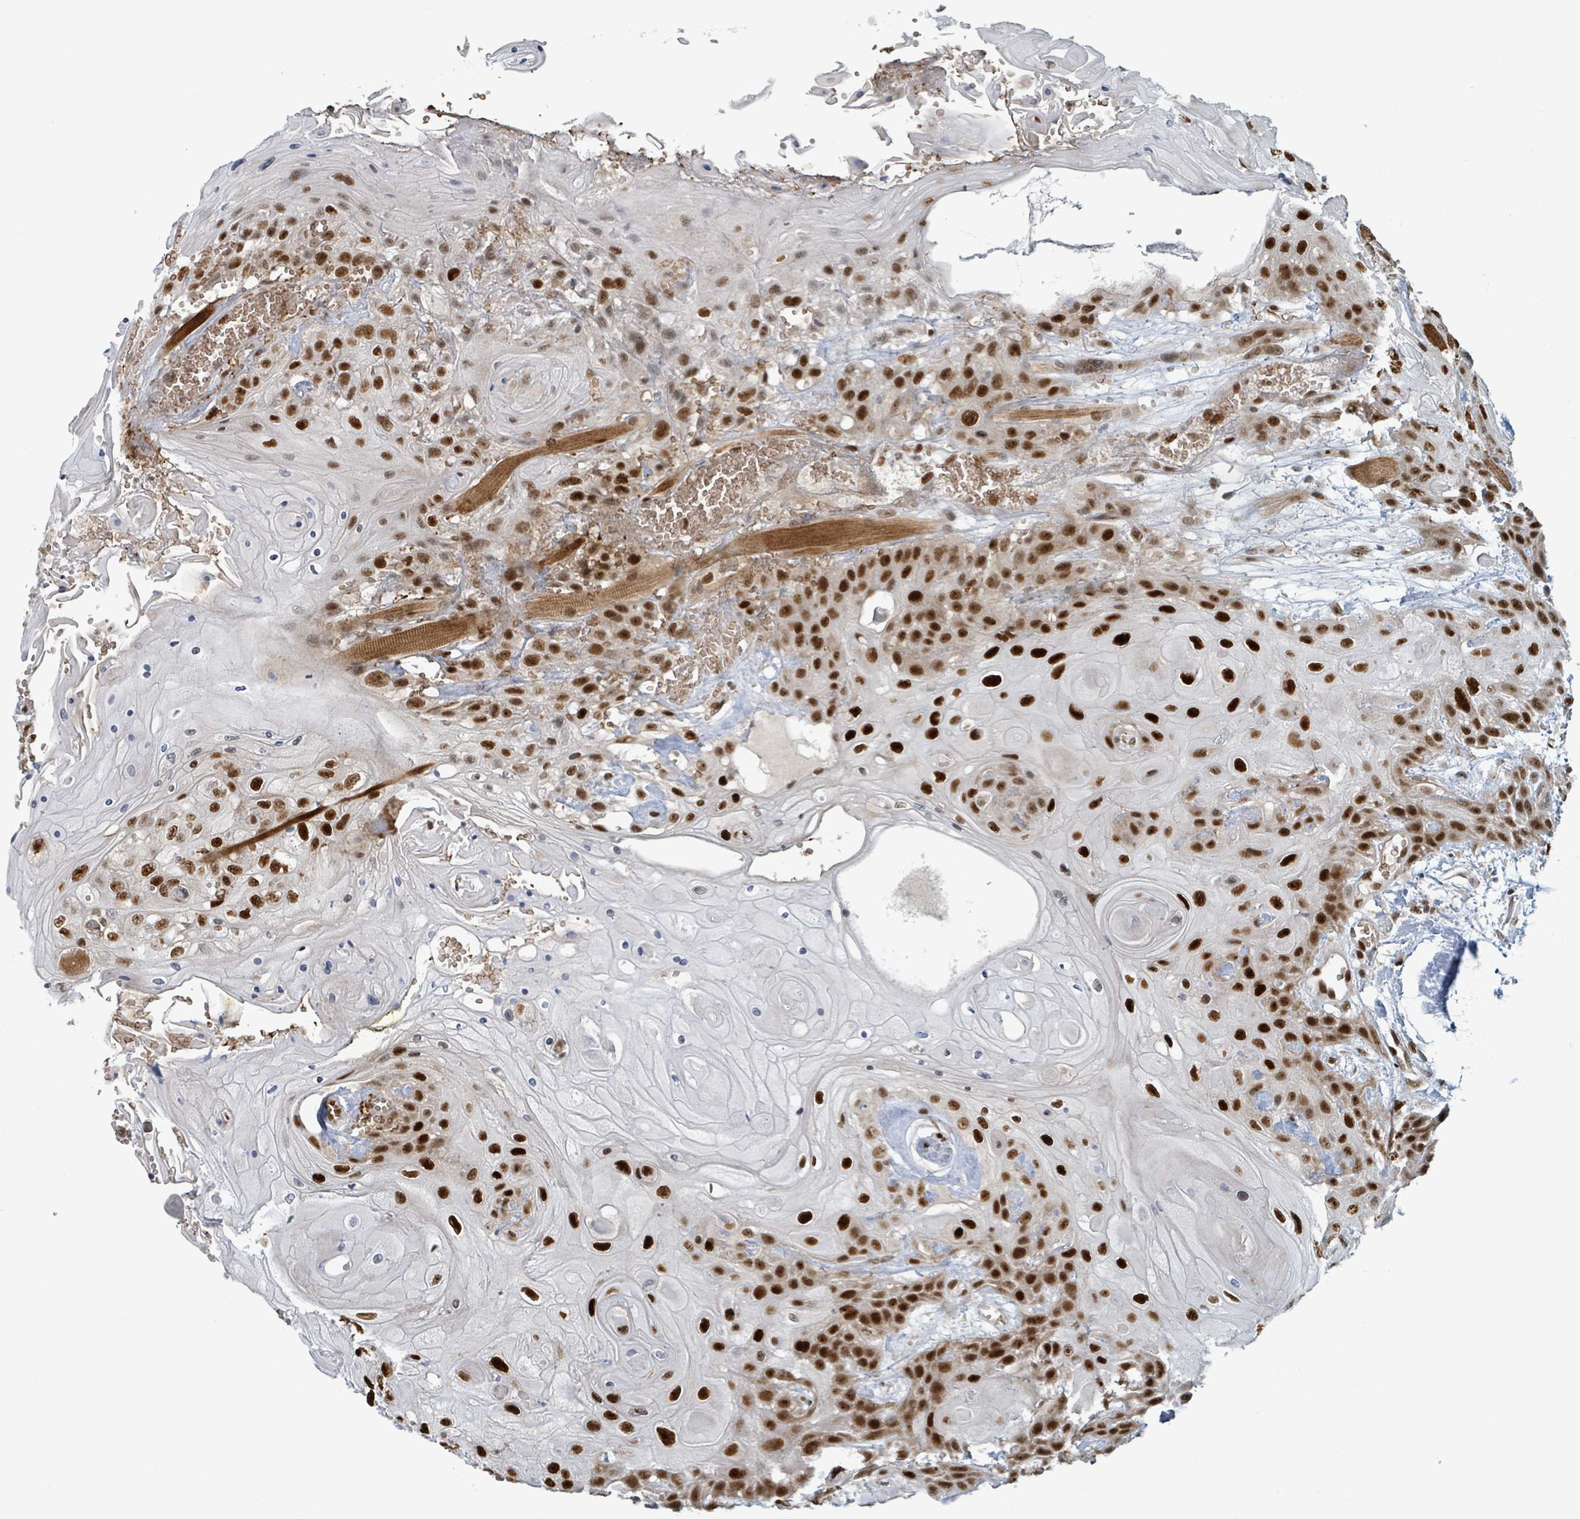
{"staining": {"intensity": "strong", "quantity": ">75%", "location": "nuclear"}, "tissue": "head and neck cancer", "cell_type": "Tumor cells", "image_type": "cancer", "snomed": [{"axis": "morphology", "description": "Squamous cell carcinoma, NOS"}, {"axis": "topography", "description": "Head-Neck"}], "caption": "This is an image of immunohistochemistry (IHC) staining of squamous cell carcinoma (head and neck), which shows strong positivity in the nuclear of tumor cells.", "gene": "KLF3", "patient": {"sex": "female", "age": 43}}